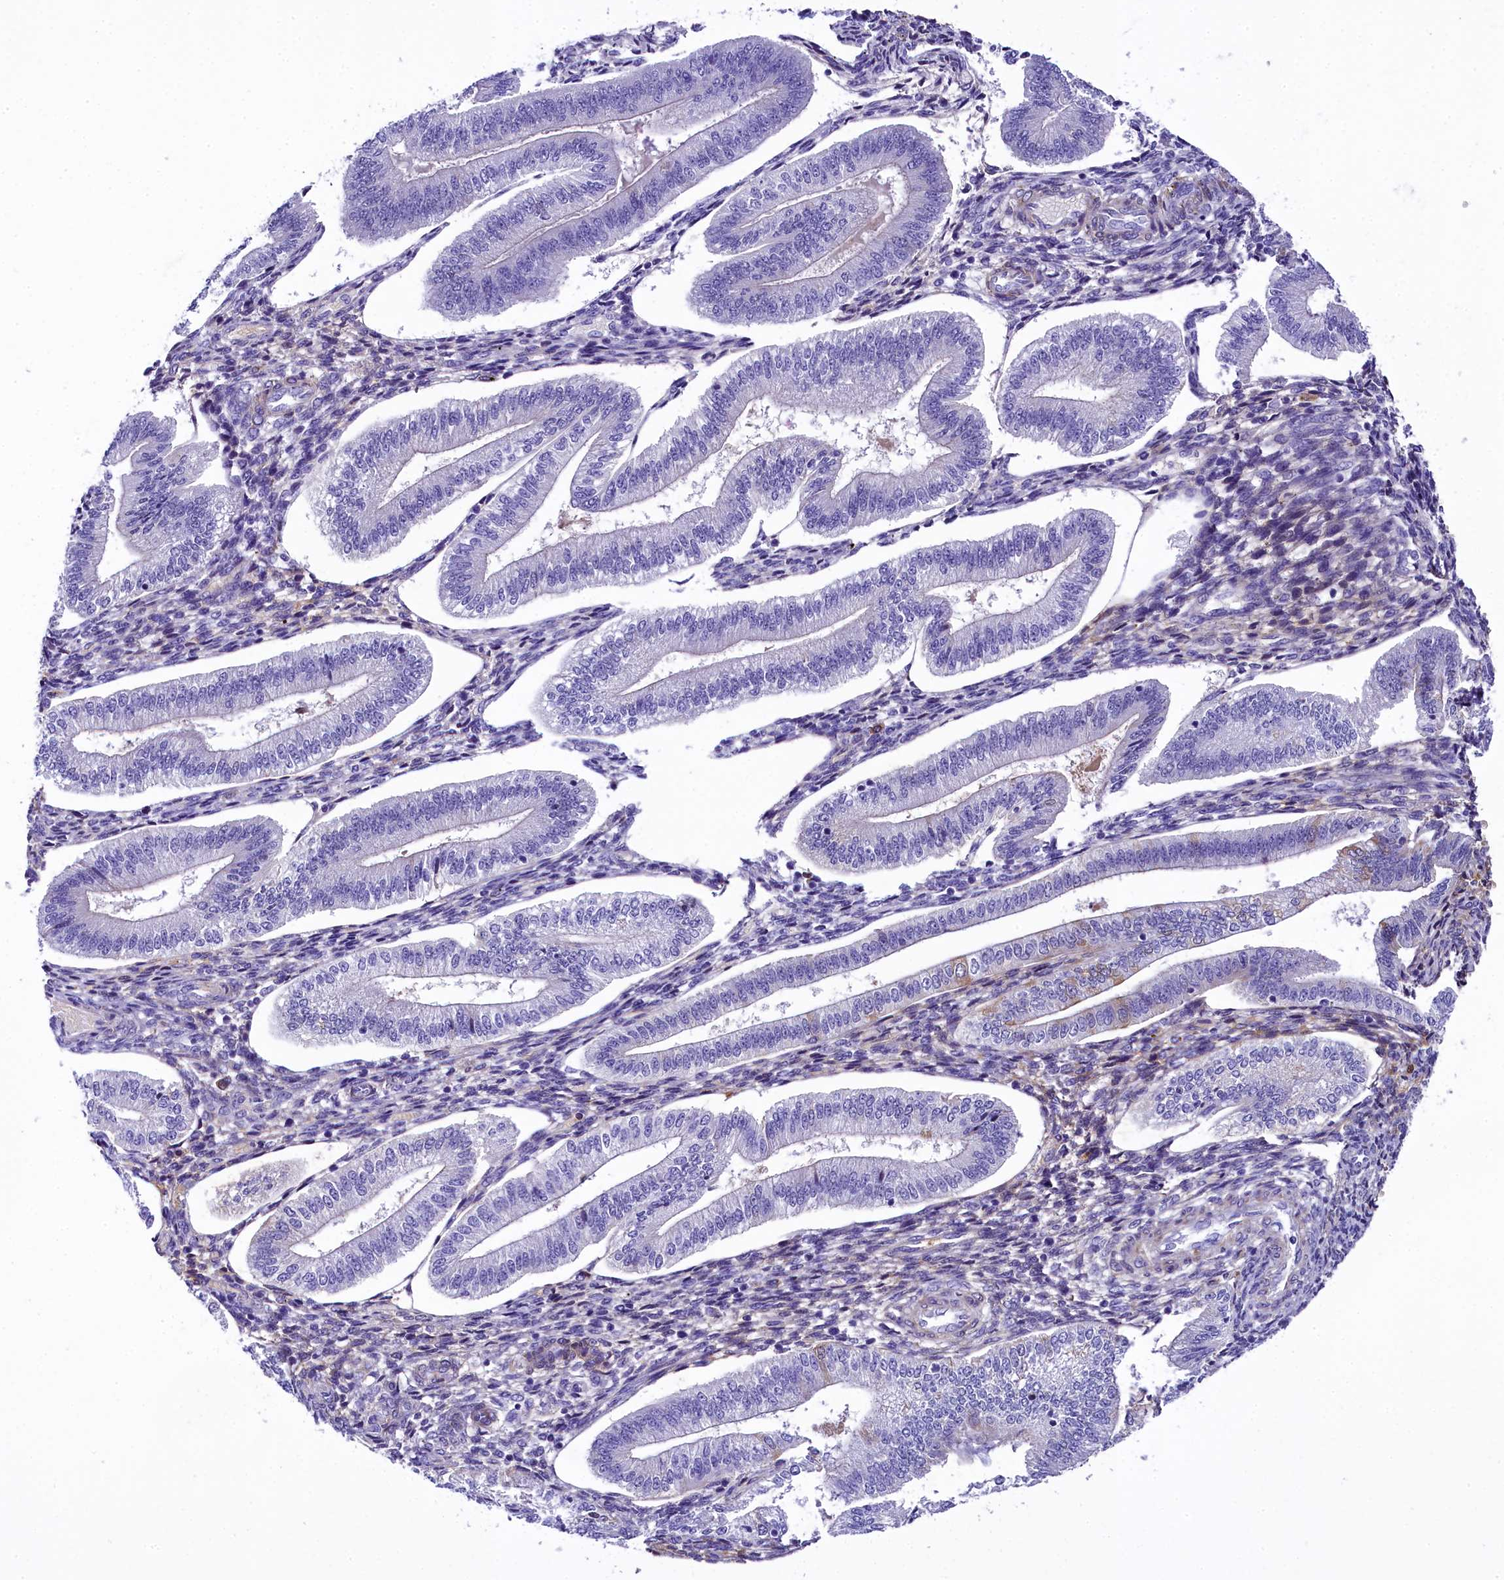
{"staining": {"intensity": "negative", "quantity": "none", "location": "none"}, "tissue": "endometrium", "cell_type": "Cells in endometrial stroma", "image_type": "normal", "snomed": [{"axis": "morphology", "description": "Normal tissue, NOS"}, {"axis": "topography", "description": "Endometrium"}], "caption": "Immunohistochemistry (IHC) photomicrograph of benign endometrium: human endometrium stained with DAB displays no significant protein staining in cells in endometrial stroma. Brightfield microscopy of immunohistochemistry stained with DAB (3,3'-diaminobenzidine) (brown) and hematoxylin (blue), captured at high magnification.", "gene": "SOD3", "patient": {"sex": "female", "age": 34}}